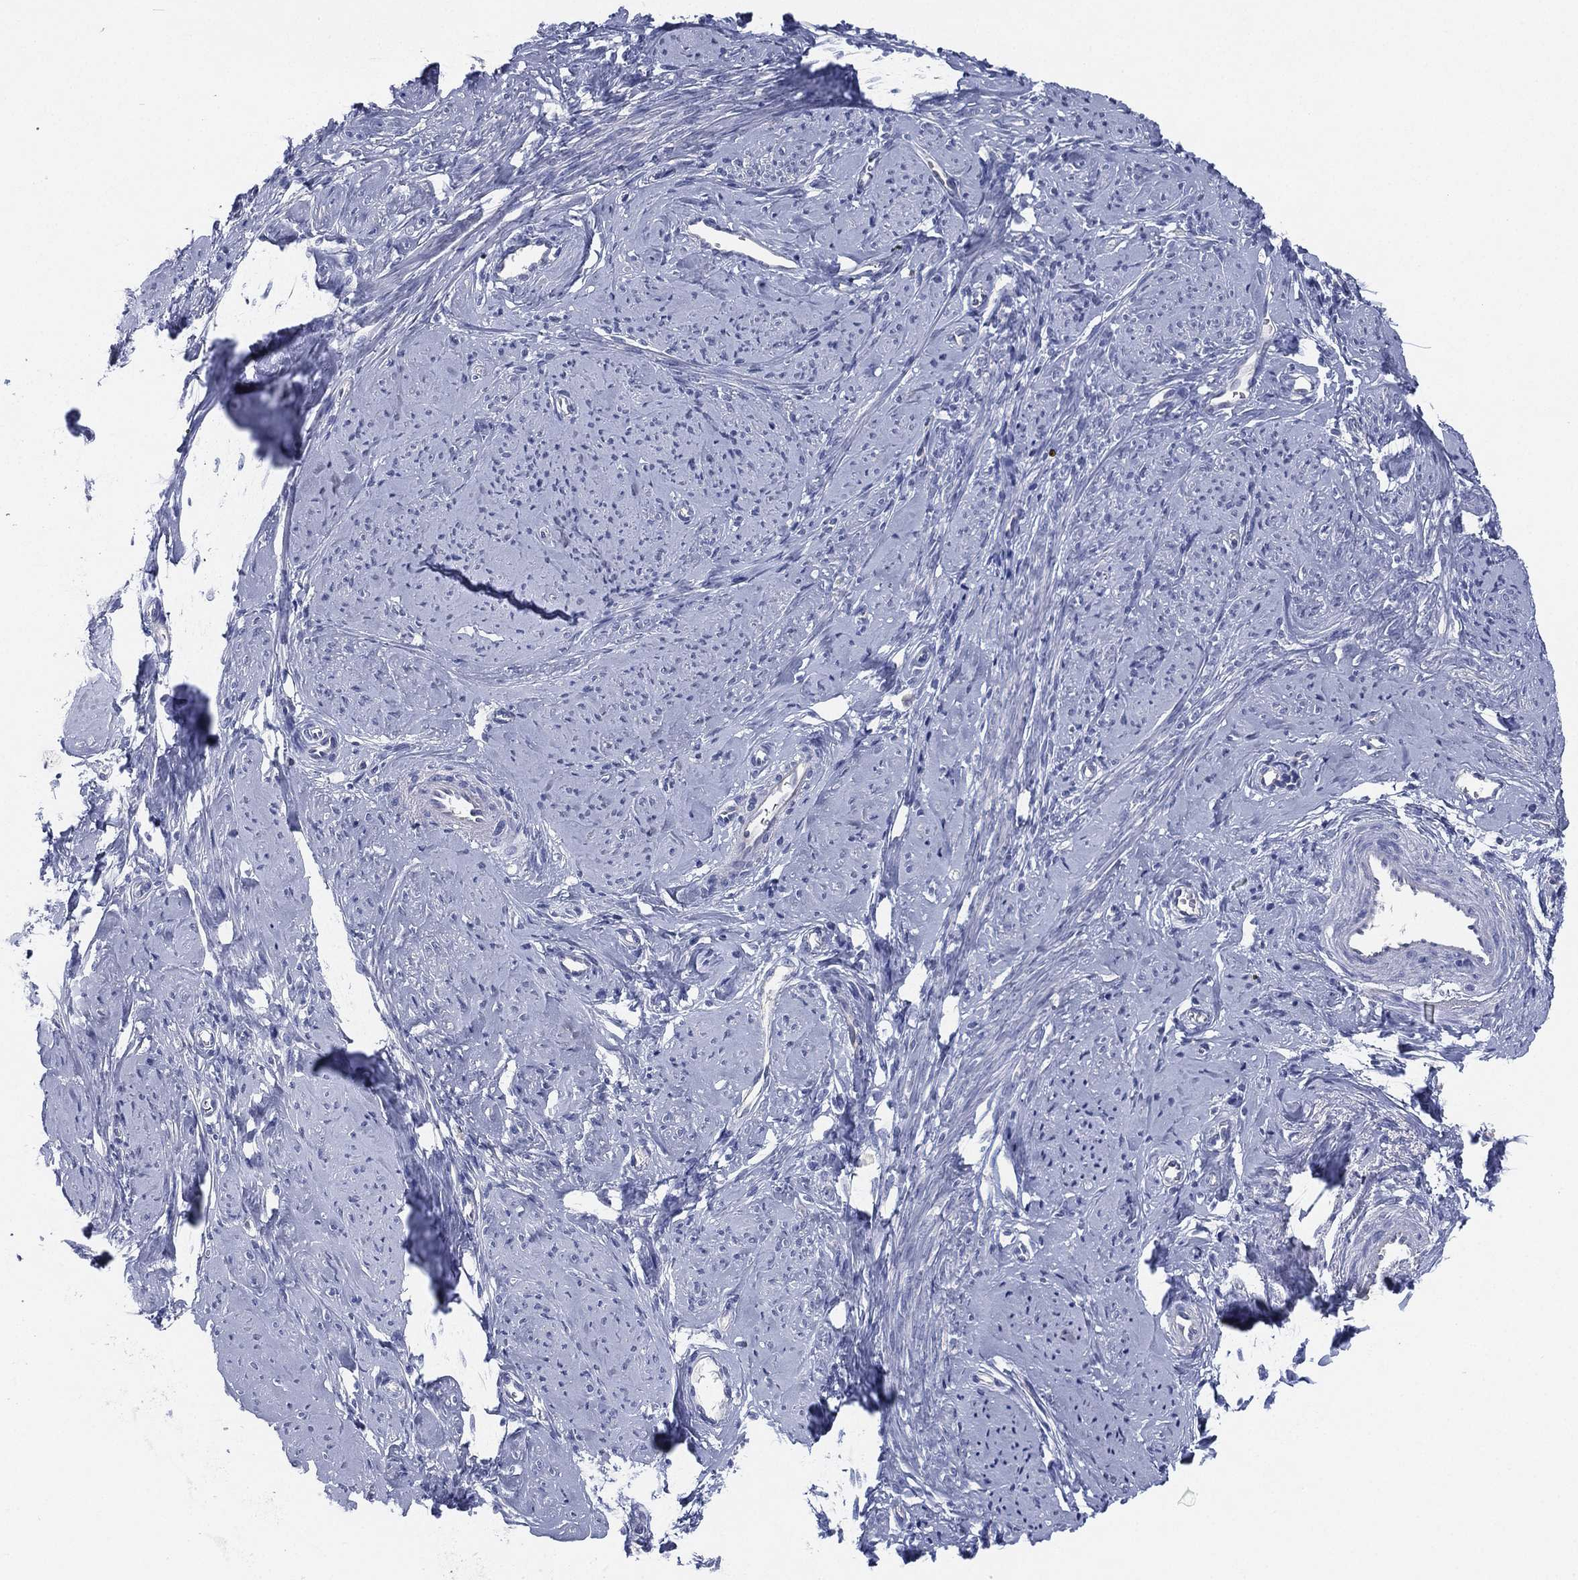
{"staining": {"intensity": "negative", "quantity": "none", "location": "none"}, "tissue": "smooth muscle", "cell_type": "Smooth muscle cells", "image_type": "normal", "snomed": [{"axis": "morphology", "description": "Normal tissue, NOS"}, {"axis": "topography", "description": "Smooth muscle"}], "caption": "The IHC photomicrograph has no significant expression in smooth muscle cells of smooth muscle. Nuclei are stained in blue.", "gene": "CCDC70", "patient": {"sex": "female", "age": 48}}